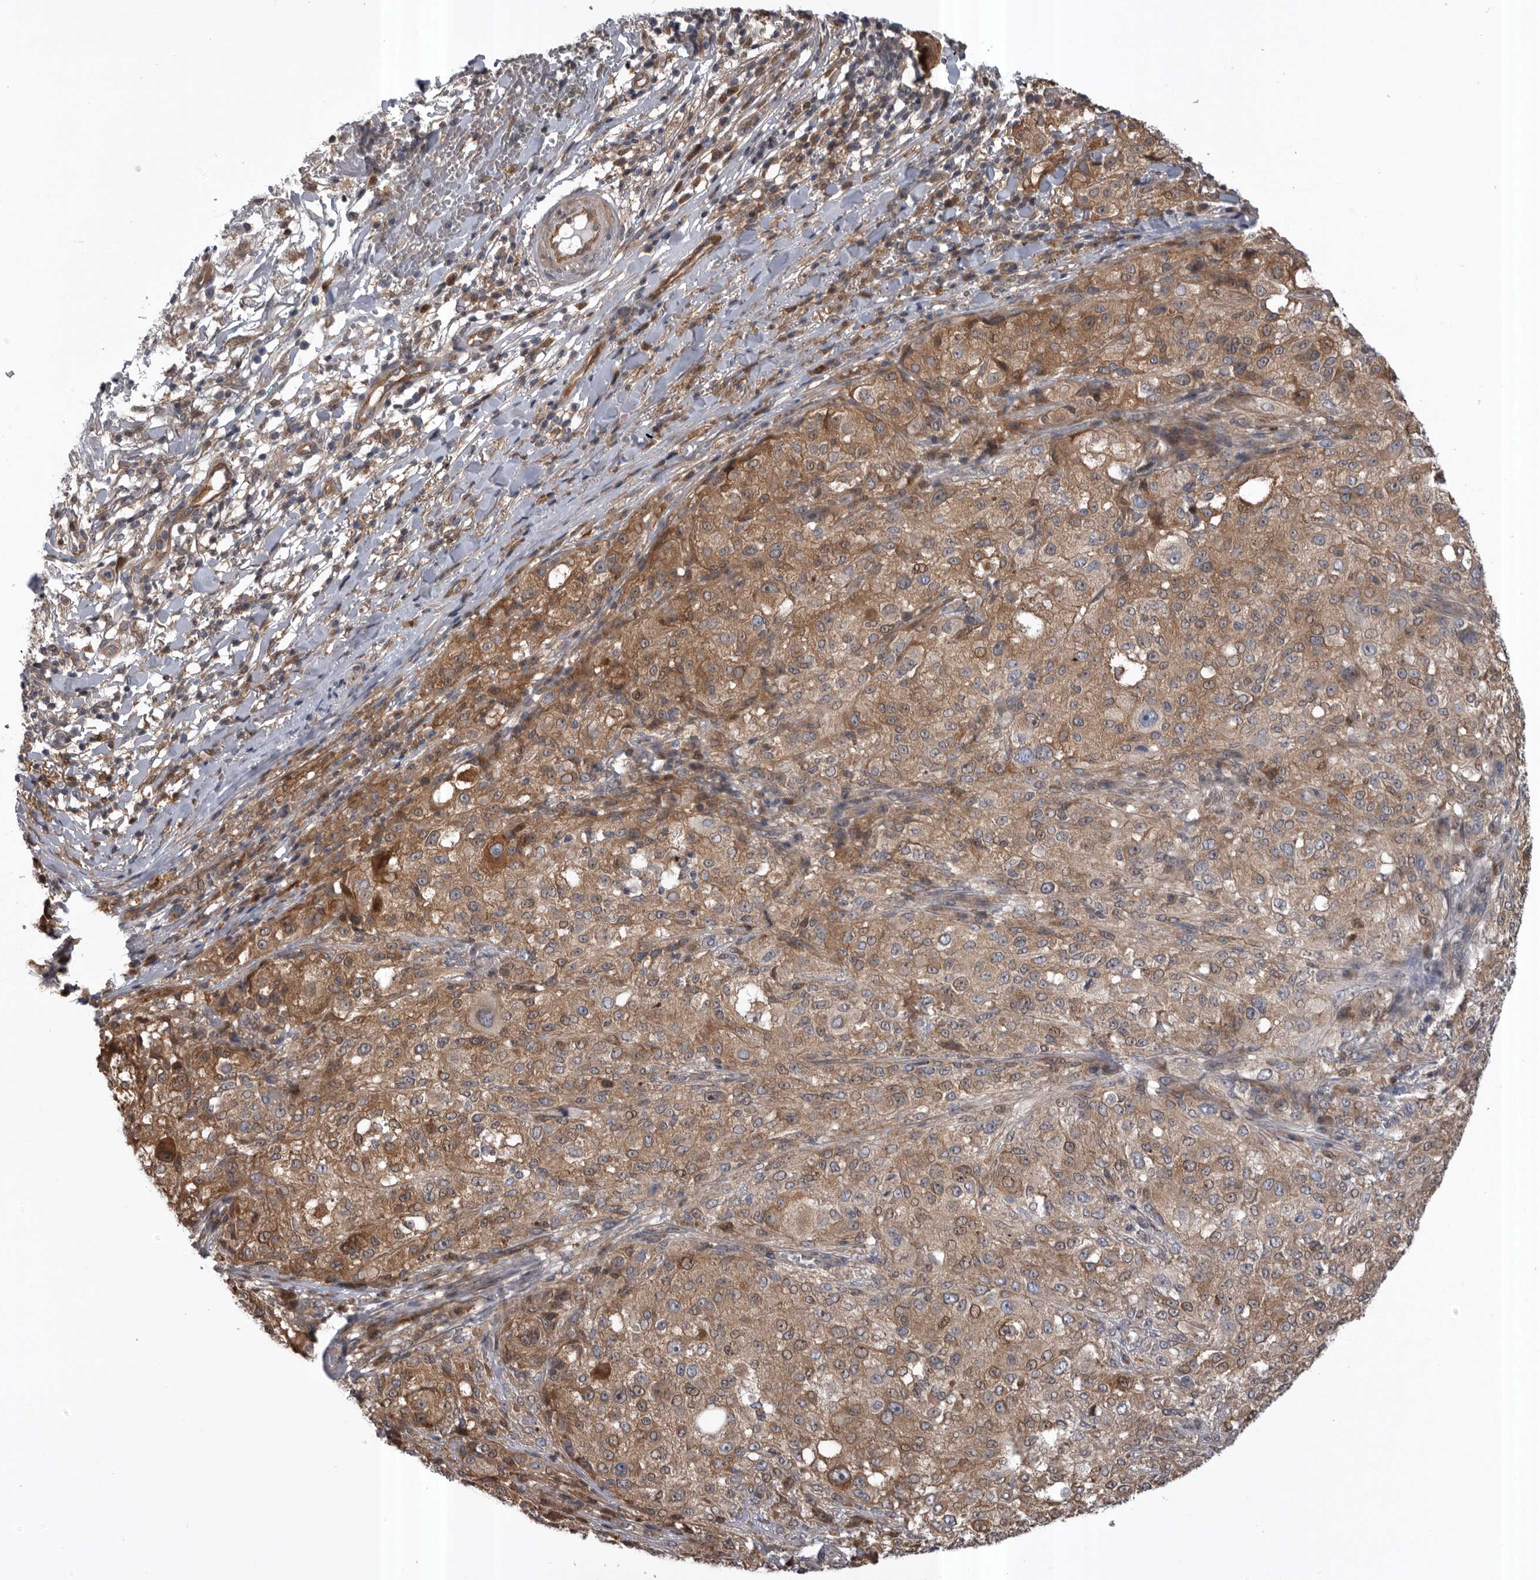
{"staining": {"intensity": "moderate", "quantity": ">75%", "location": "cytoplasmic/membranous,nuclear"}, "tissue": "melanoma", "cell_type": "Tumor cells", "image_type": "cancer", "snomed": [{"axis": "morphology", "description": "Necrosis, NOS"}, {"axis": "morphology", "description": "Malignant melanoma, NOS"}, {"axis": "topography", "description": "Skin"}], "caption": "Tumor cells exhibit moderate cytoplasmic/membranous and nuclear positivity in approximately >75% of cells in malignant melanoma. Using DAB (3,3'-diaminobenzidine) (brown) and hematoxylin (blue) stains, captured at high magnification using brightfield microscopy.", "gene": "RAB3GAP2", "patient": {"sex": "female", "age": 87}}